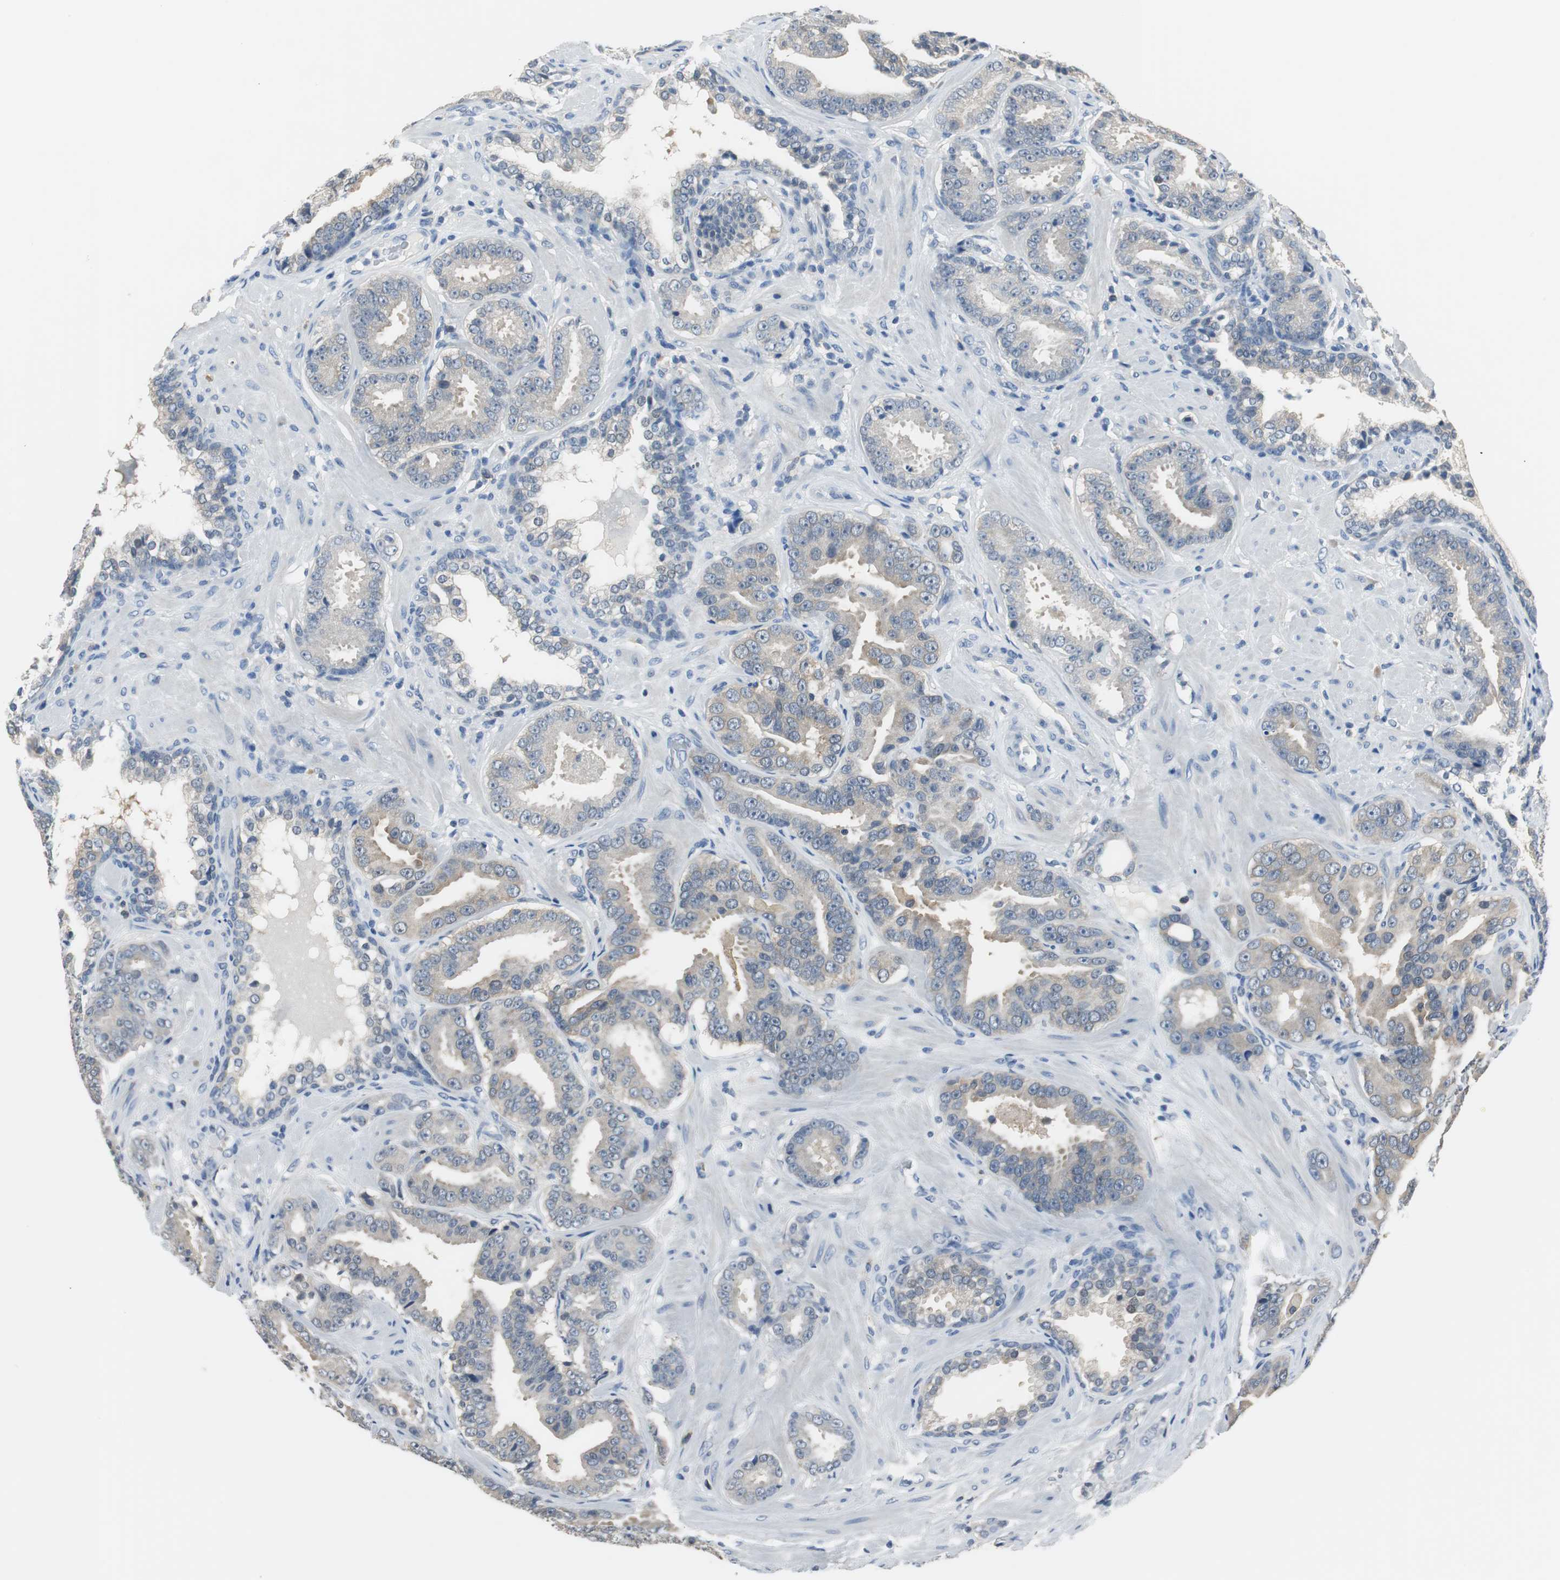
{"staining": {"intensity": "weak", "quantity": ">75%", "location": "cytoplasmic/membranous"}, "tissue": "prostate cancer", "cell_type": "Tumor cells", "image_type": "cancer", "snomed": [{"axis": "morphology", "description": "Adenocarcinoma, Low grade"}, {"axis": "topography", "description": "Prostate"}], "caption": "Prostate adenocarcinoma (low-grade) tissue shows weak cytoplasmic/membranous positivity in about >75% of tumor cells, visualized by immunohistochemistry.", "gene": "MSTO1", "patient": {"sex": "male", "age": 59}}